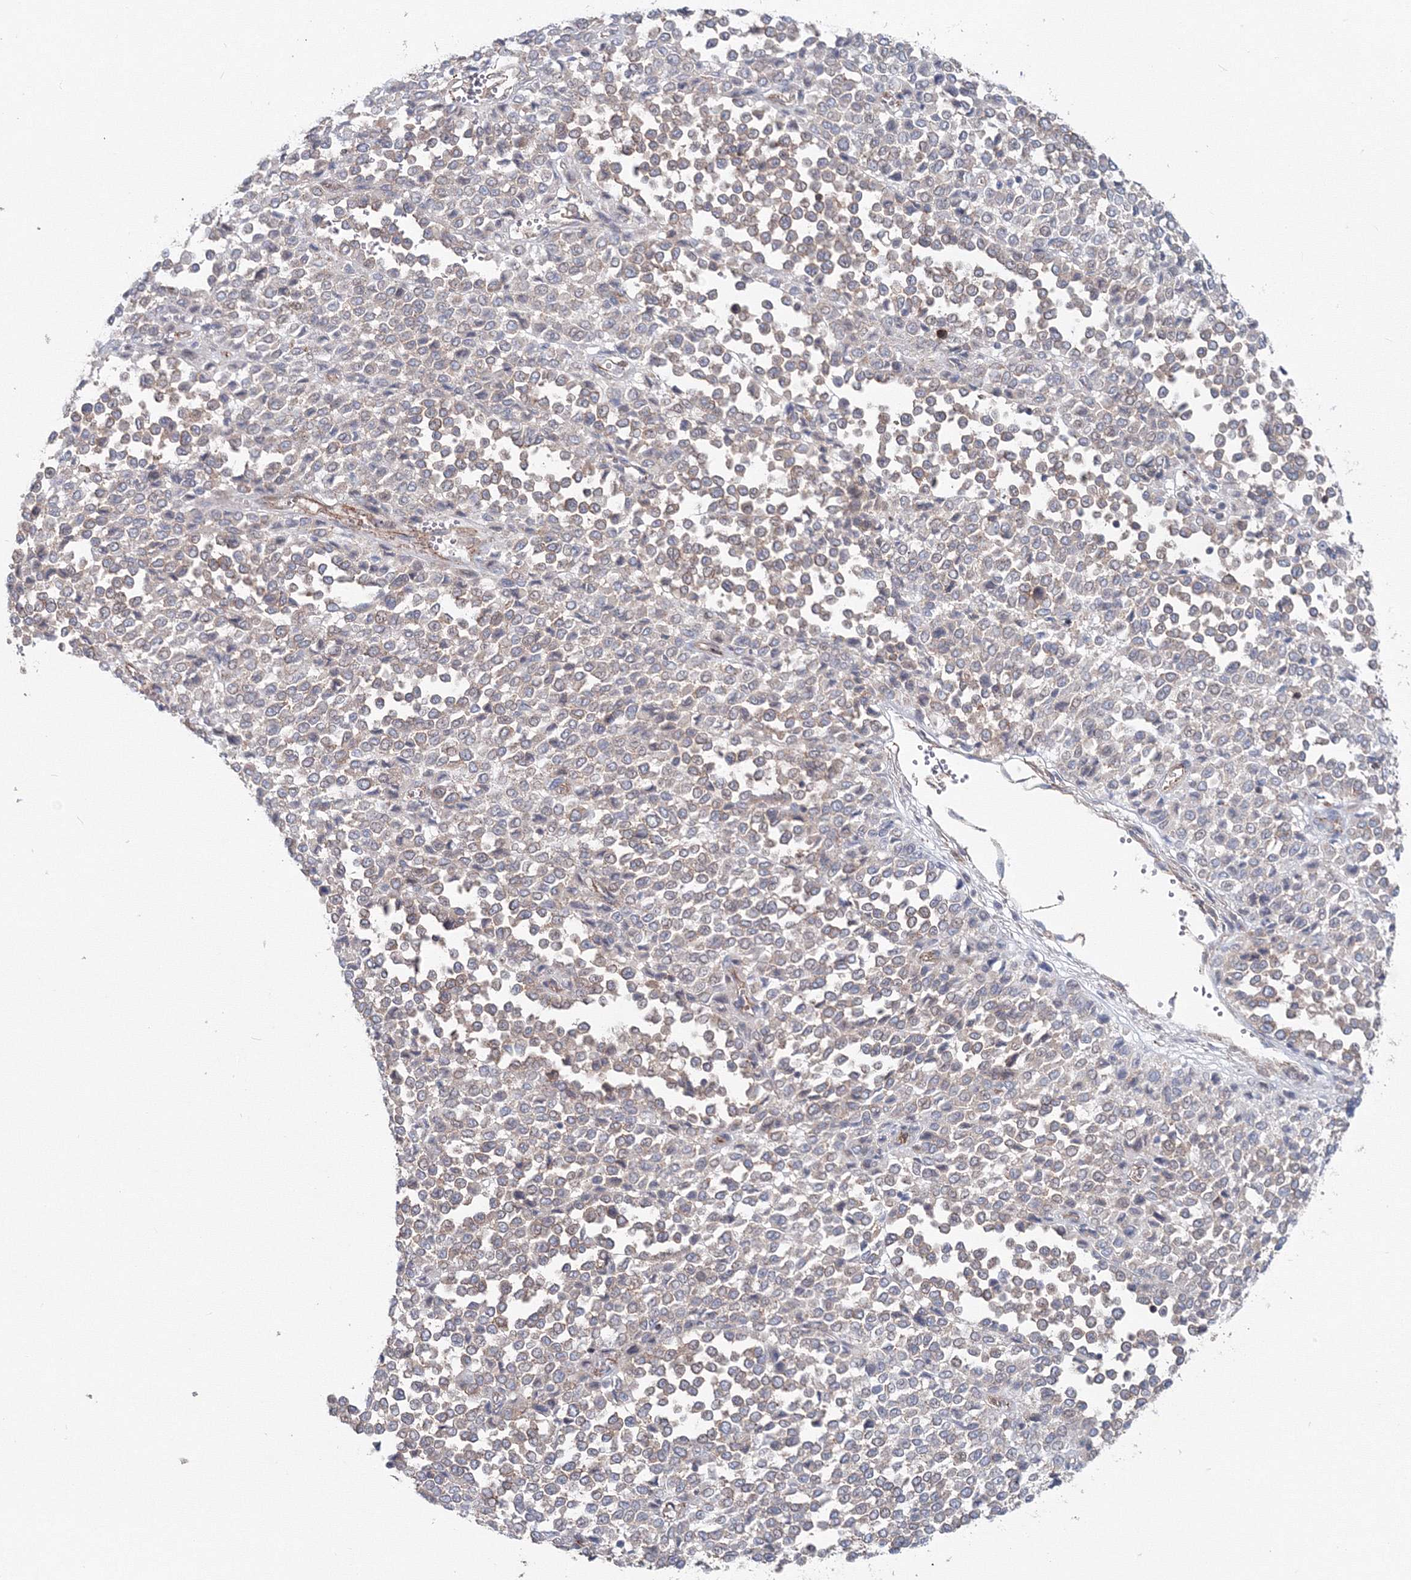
{"staining": {"intensity": "weak", "quantity": "<25%", "location": "cytoplasmic/membranous"}, "tissue": "melanoma", "cell_type": "Tumor cells", "image_type": "cancer", "snomed": [{"axis": "morphology", "description": "Malignant melanoma, Metastatic site"}, {"axis": "topography", "description": "Pancreas"}], "caption": "High power microscopy histopathology image of an immunohistochemistry (IHC) photomicrograph of melanoma, revealing no significant staining in tumor cells. (Stains: DAB (3,3'-diaminobenzidine) IHC with hematoxylin counter stain, Microscopy: brightfield microscopy at high magnification).", "gene": "GGA2", "patient": {"sex": "female", "age": 30}}